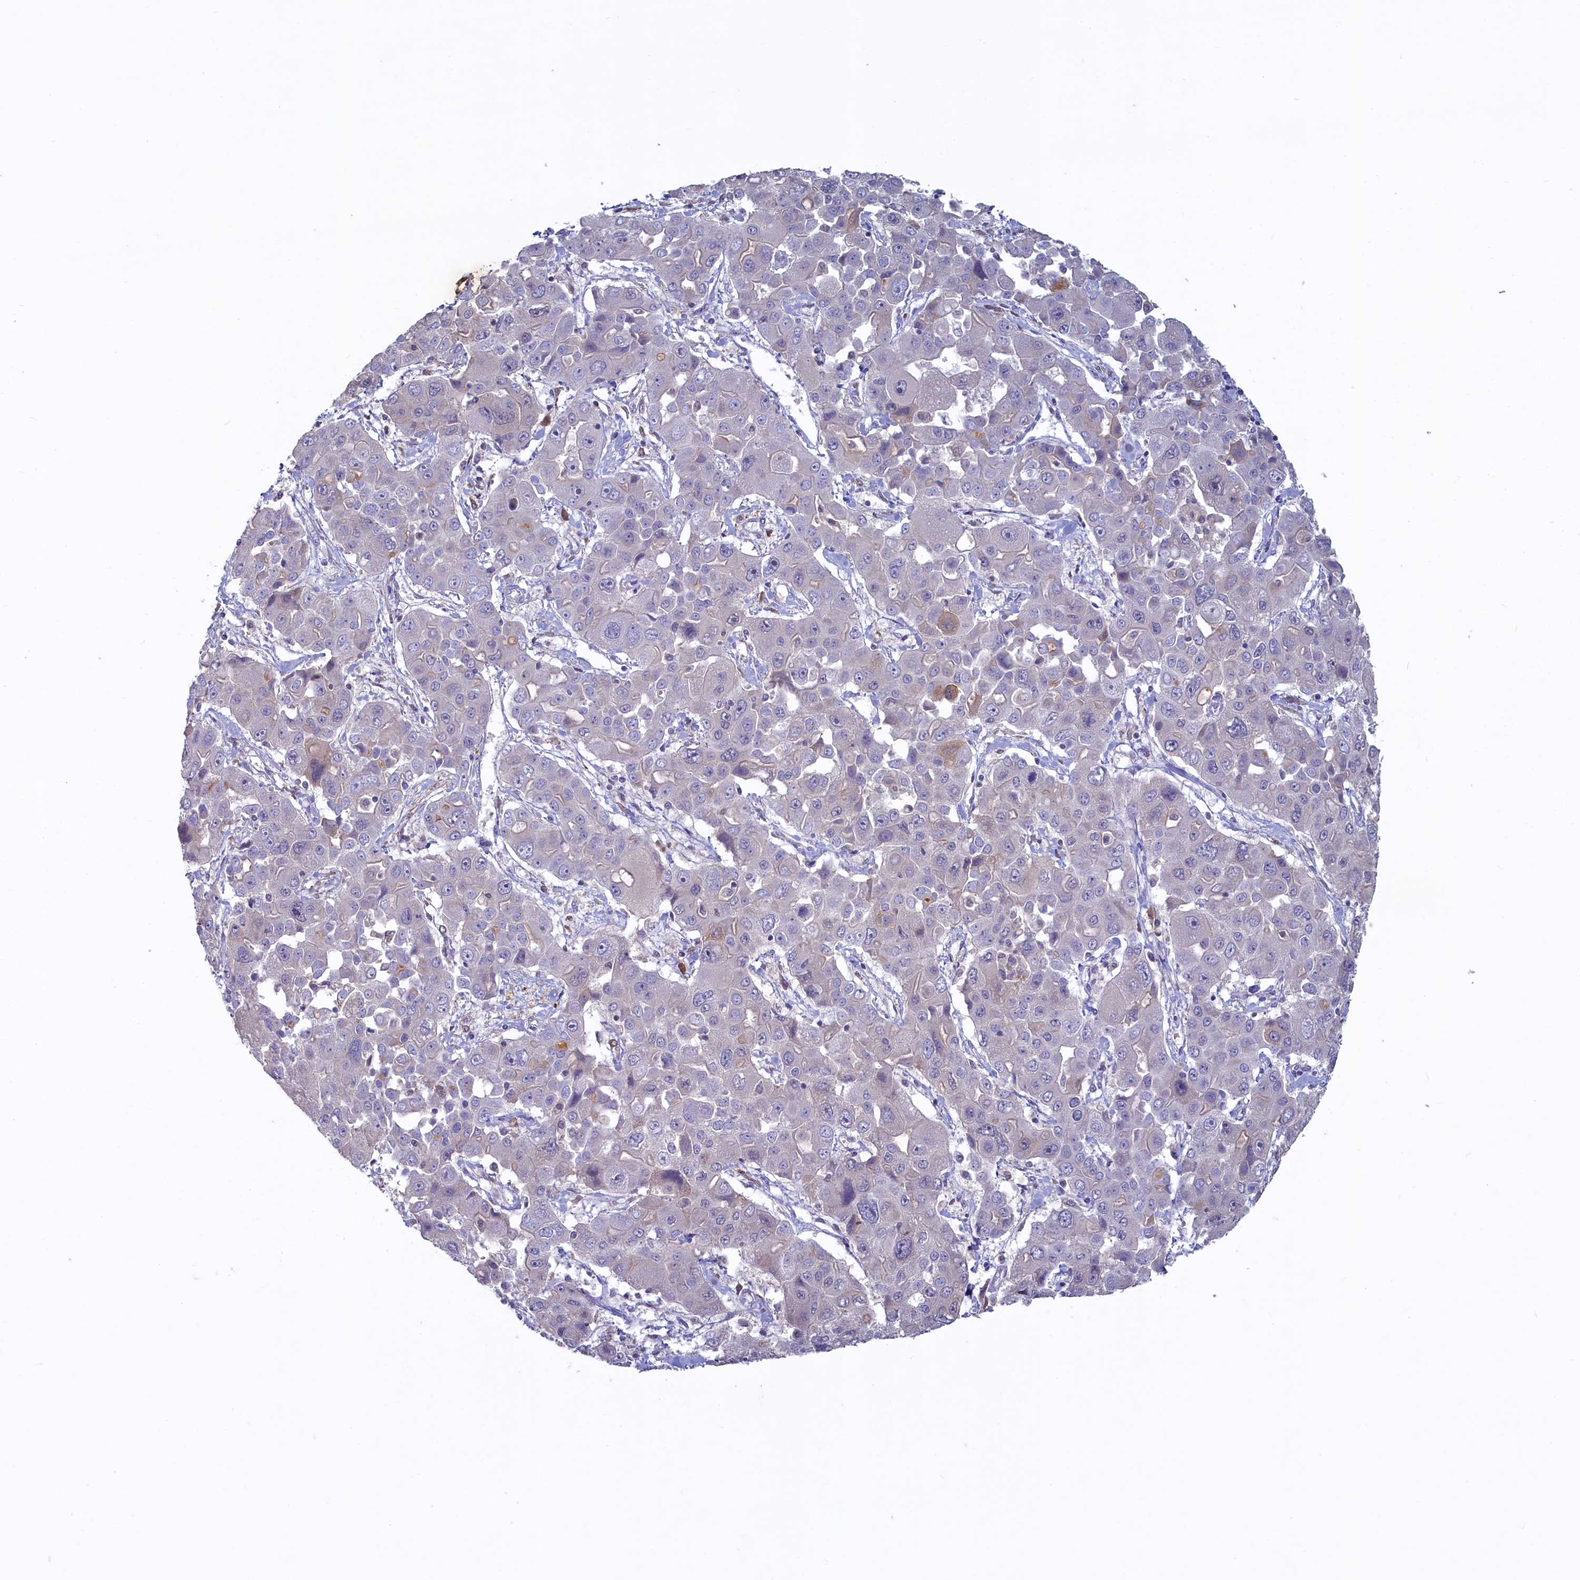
{"staining": {"intensity": "moderate", "quantity": "<25%", "location": "cytoplasmic/membranous,nuclear"}, "tissue": "liver cancer", "cell_type": "Tumor cells", "image_type": "cancer", "snomed": [{"axis": "morphology", "description": "Cholangiocarcinoma"}, {"axis": "topography", "description": "Liver"}], "caption": "Protein analysis of liver cholangiocarcinoma tissue exhibits moderate cytoplasmic/membranous and nuclear positivity in about <25% of tumor cells. (DAB (3,3'-diaminobenzidine) IHC with brightfield microscopy, high magnification).", "gene": "UCHL3", "patient": {"sex": "male", "age": 67}}